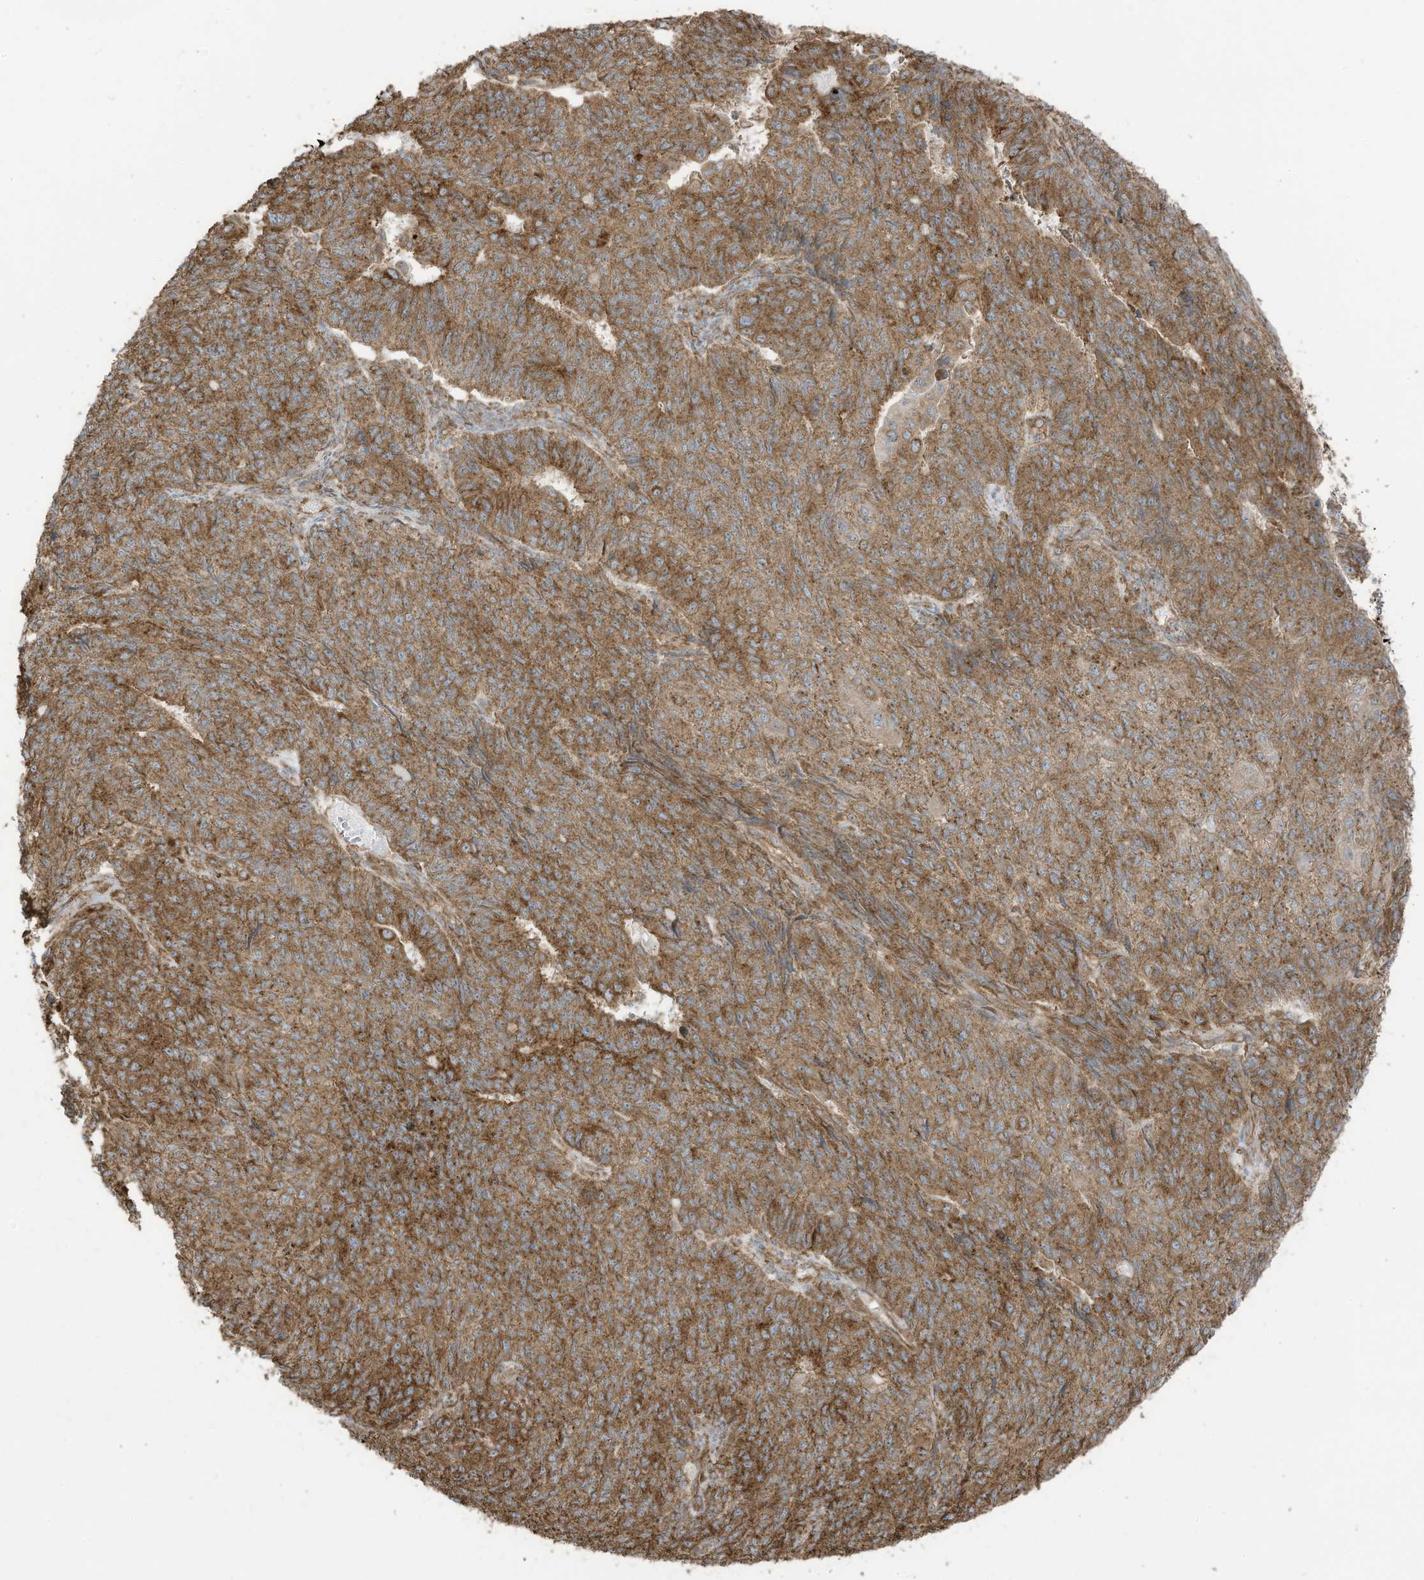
{"staining": {"intensity": "moderate", "quantity": ">75%", "location": "cytoplasmic/membranous"}, "tissue": "endometrial cancer", "cell_type": "Tumor cells", "image_type": "cancer", "snomed": [{"axis": "morphology", "description": "Adenocarcinoma, NOS"}, {"axis": "topography", "description": "Endometrium"}], "caption": "Protein expression by immunohistochemistry shows moderate cytoplasmic/membranous staining in approximately >75% of tumor cells in endometrial cancer (adenocarcinoma).", "gene": "CGAS", "patient": {"sex": "female", "age": 32}}